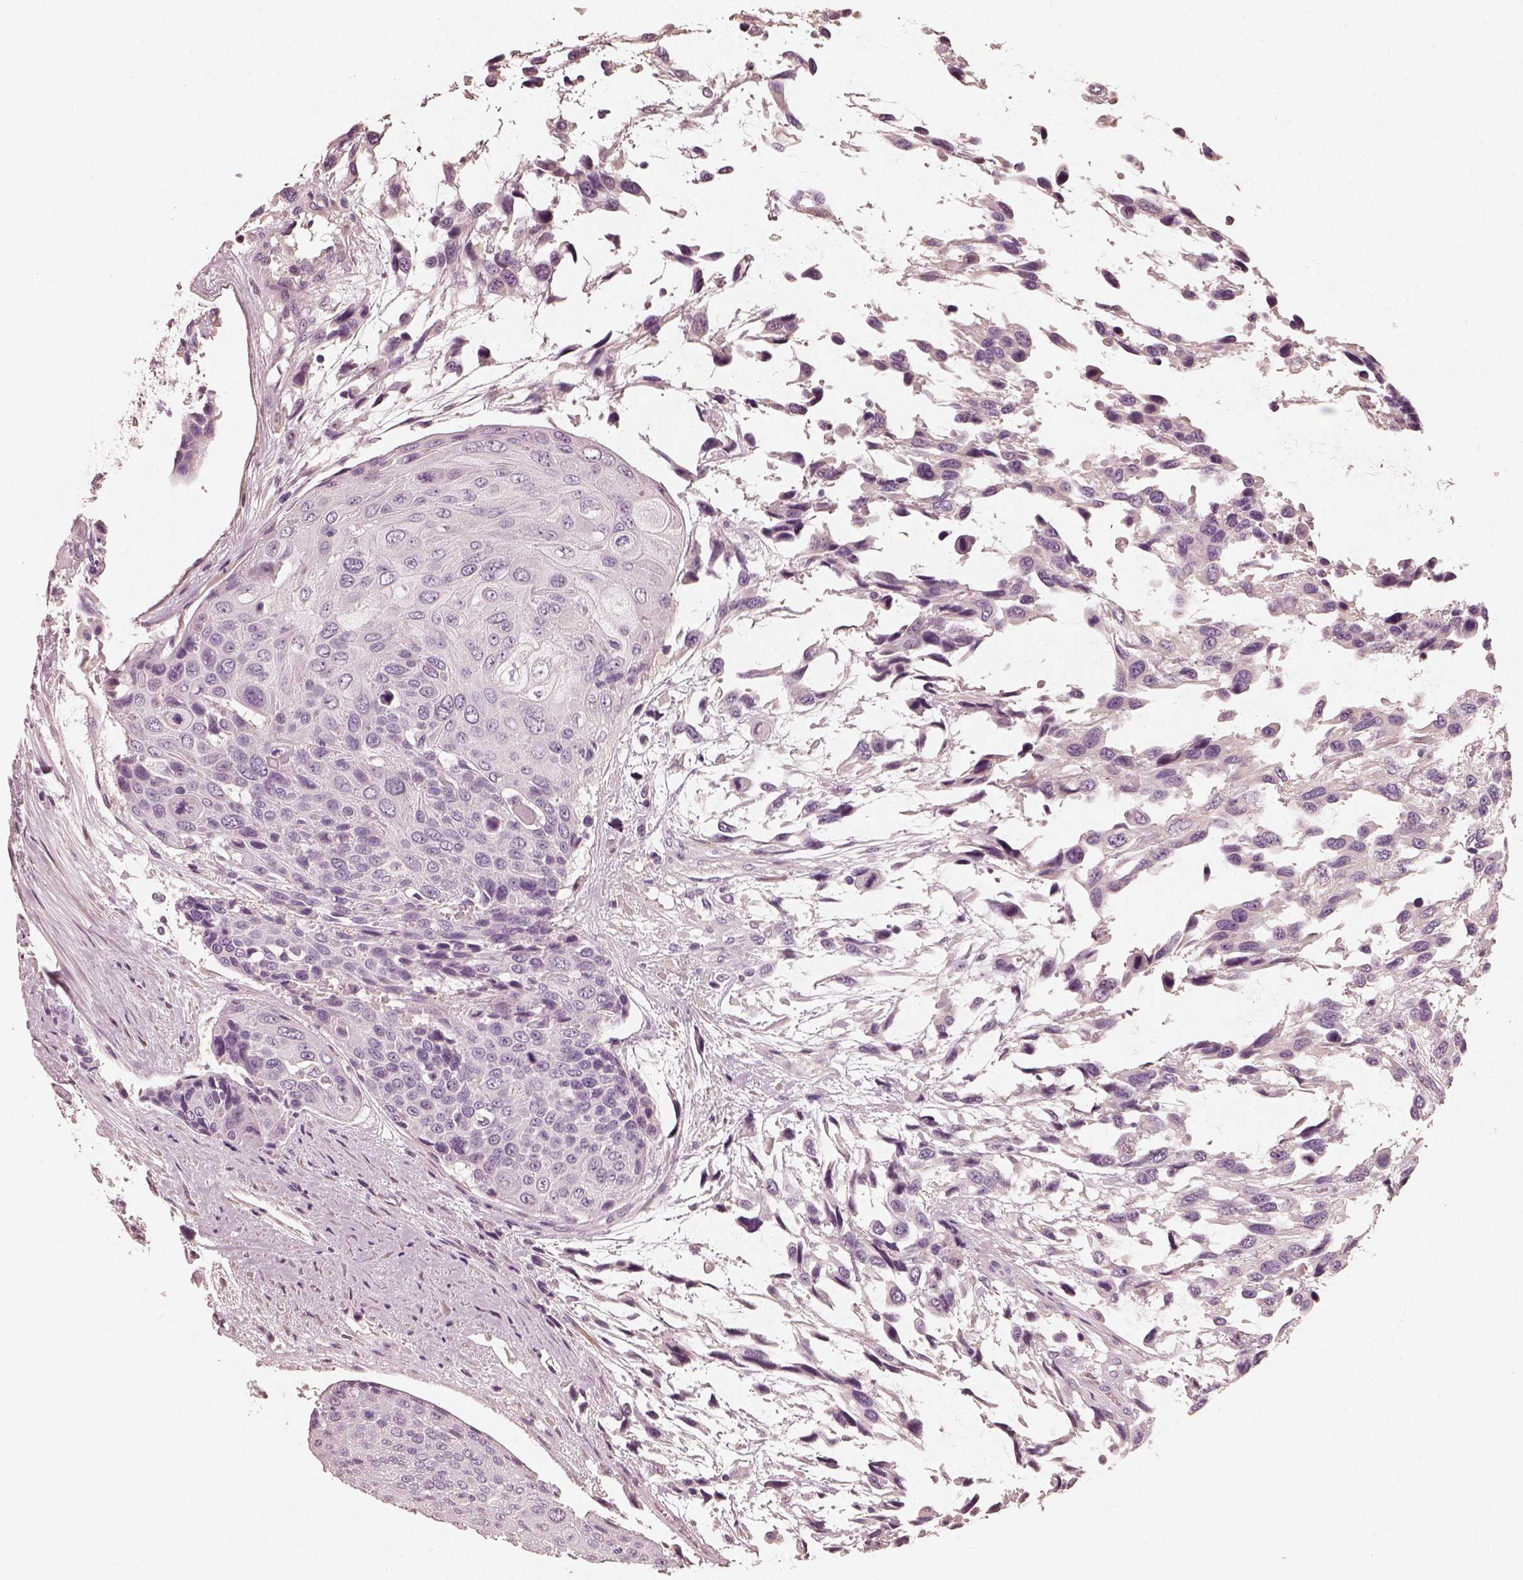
{"staining": {"intensity": "negative", "quantity": "none", "location": "none"}, "tissue": "urothelial cancer", "cell_type": "Tumor cells", "image_type": "cancer", "snomed": [{"axis": "morphology", "description": "Urothelial carcinoma, High grade"}, {"axis": "topography", "description": "Urinary bladder"}], "caption": "Tumor cells show no significant staining in urothelial cancer.", "gene": "RS1", "patient": {"sex": "female", "age": 70}}